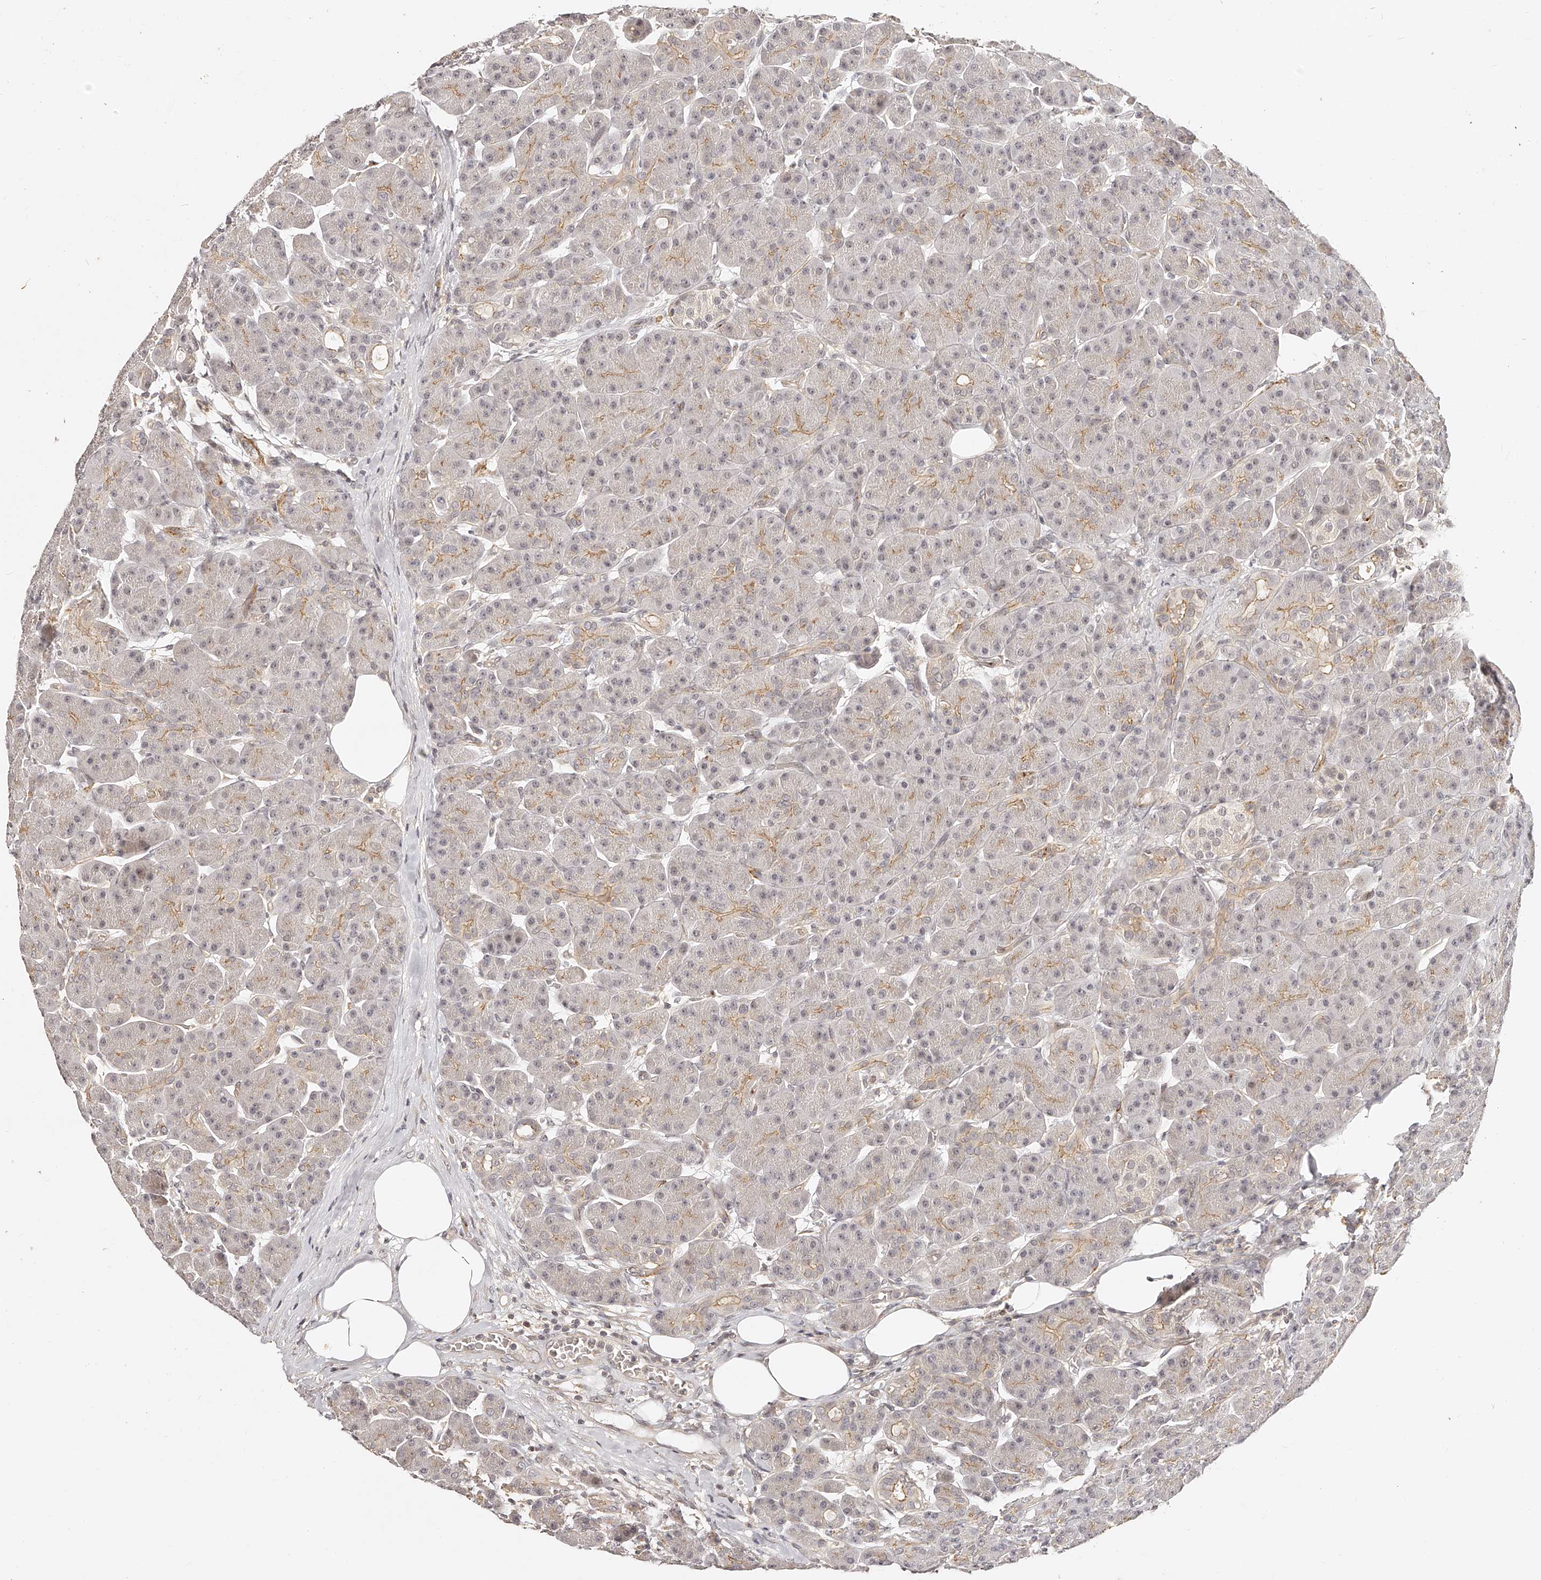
{"staining": {"intensity": "weak", "quantity": "<25%", "location": "cytoplasmic/membranous"}, "tissue": "pancreas", "cell_type": "Exocrine glandular cells", "image_type": "normal", "snomed": [{"axis": "morphology", "description": "Normal tissue, NOS"}, {"axis": "topography", "description": "Pancreas"}], "caption": "Pancreas stained for a protein using immunohistochemistry shows no expression exocrine glandular cells.", "gene": "ZNF789", "patient": {"sex": "male", "age": 63}}